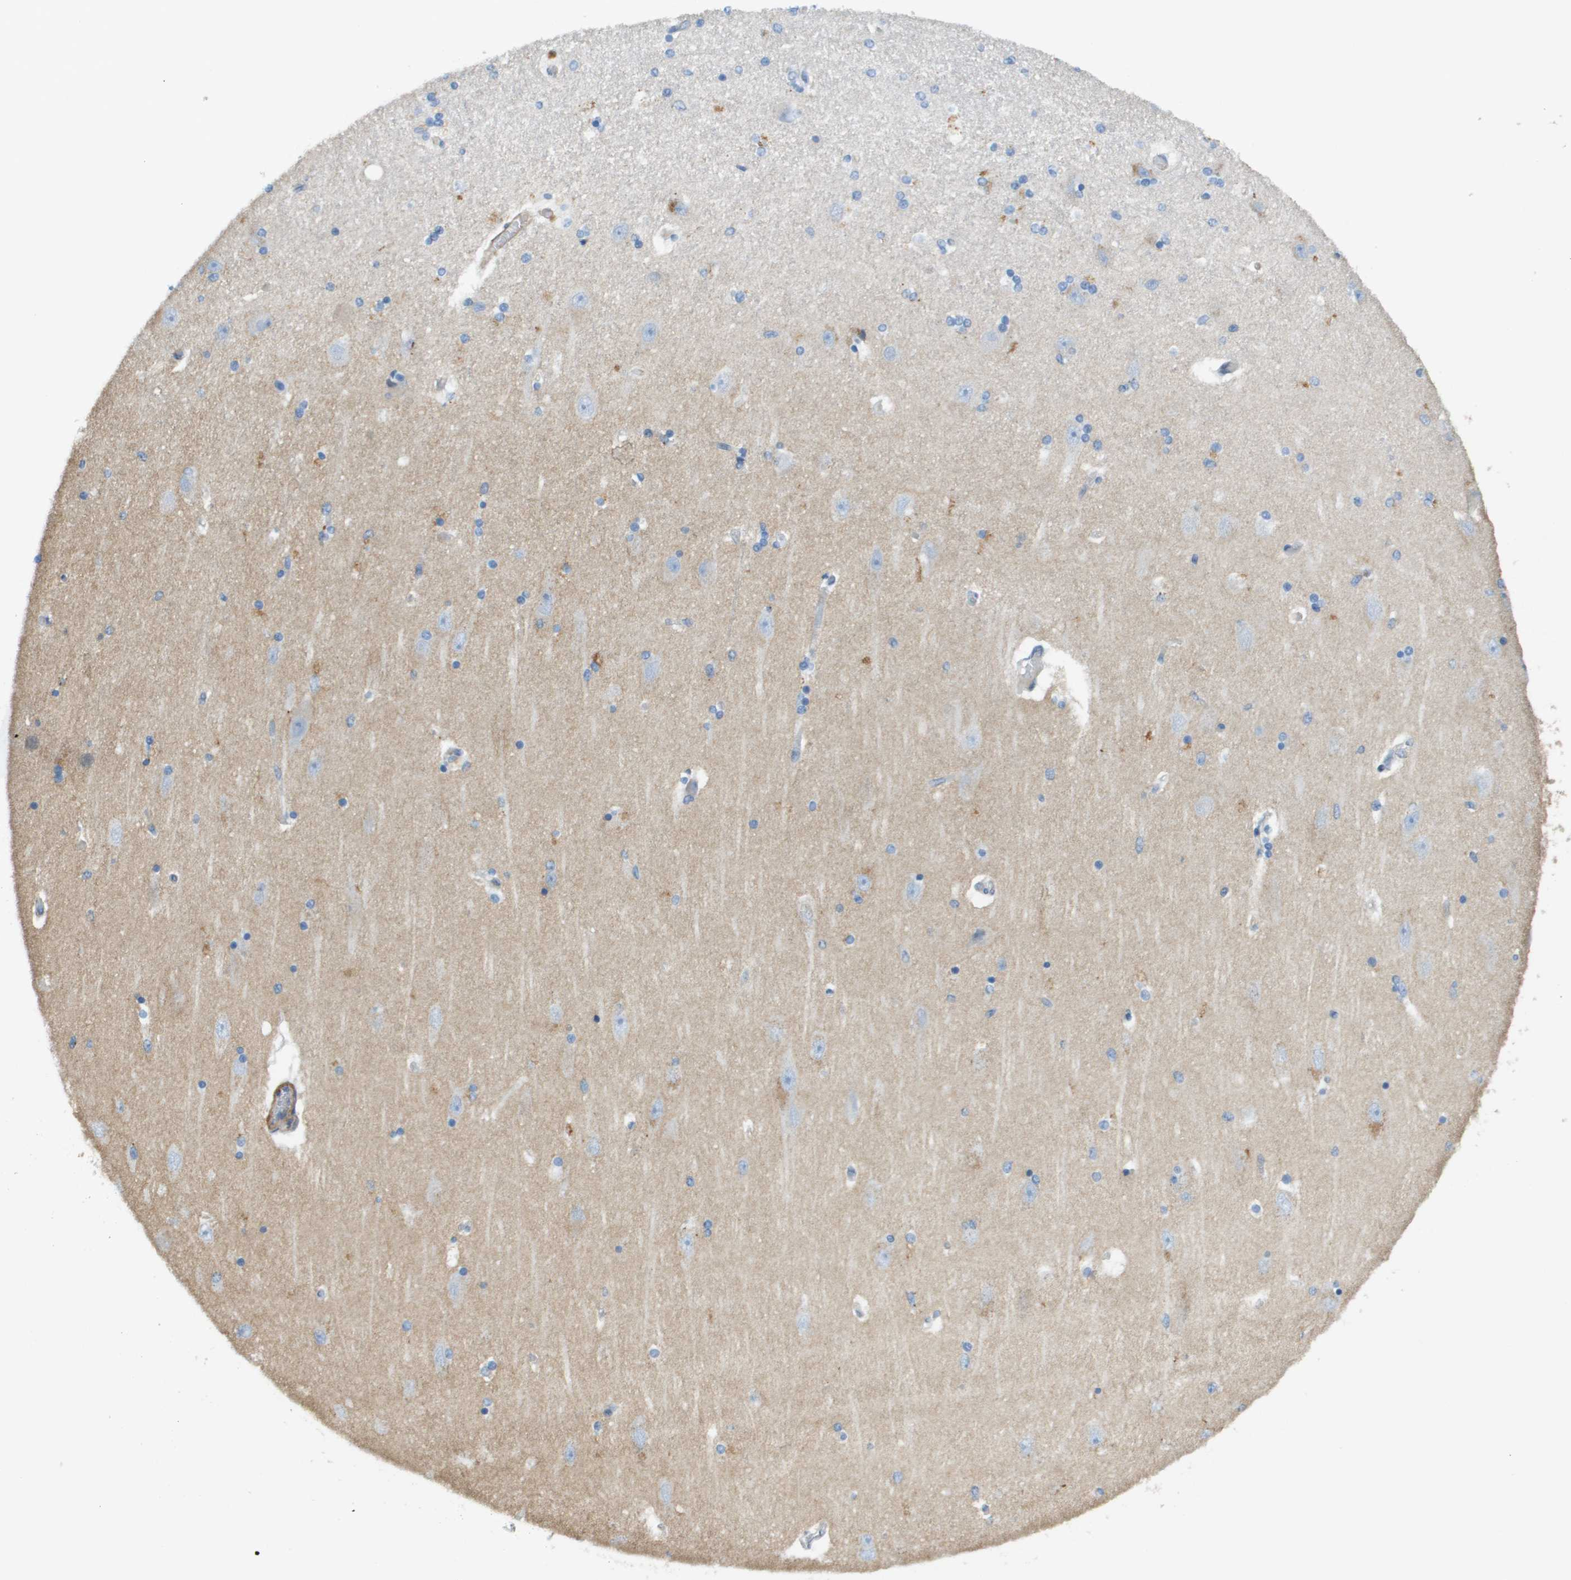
{"staining": {"intensity": "negative", "quantity": "none", "location": "none"}, "tissue": "hippocampus", "cell_type": "Glial cells", "image_type": "normal", "snomed": [{"axis": "morphology", "description": "Normal tissue, NOS"}, {"axis": "topography", "description": "Hippocampus"}], "caption": "IHC micrograph of normal human hippocampus stained for a protein (brown), which displays no staining in glial cells.", "gene": "MYH11", "patient": {"sex": "female", "age": 54}}